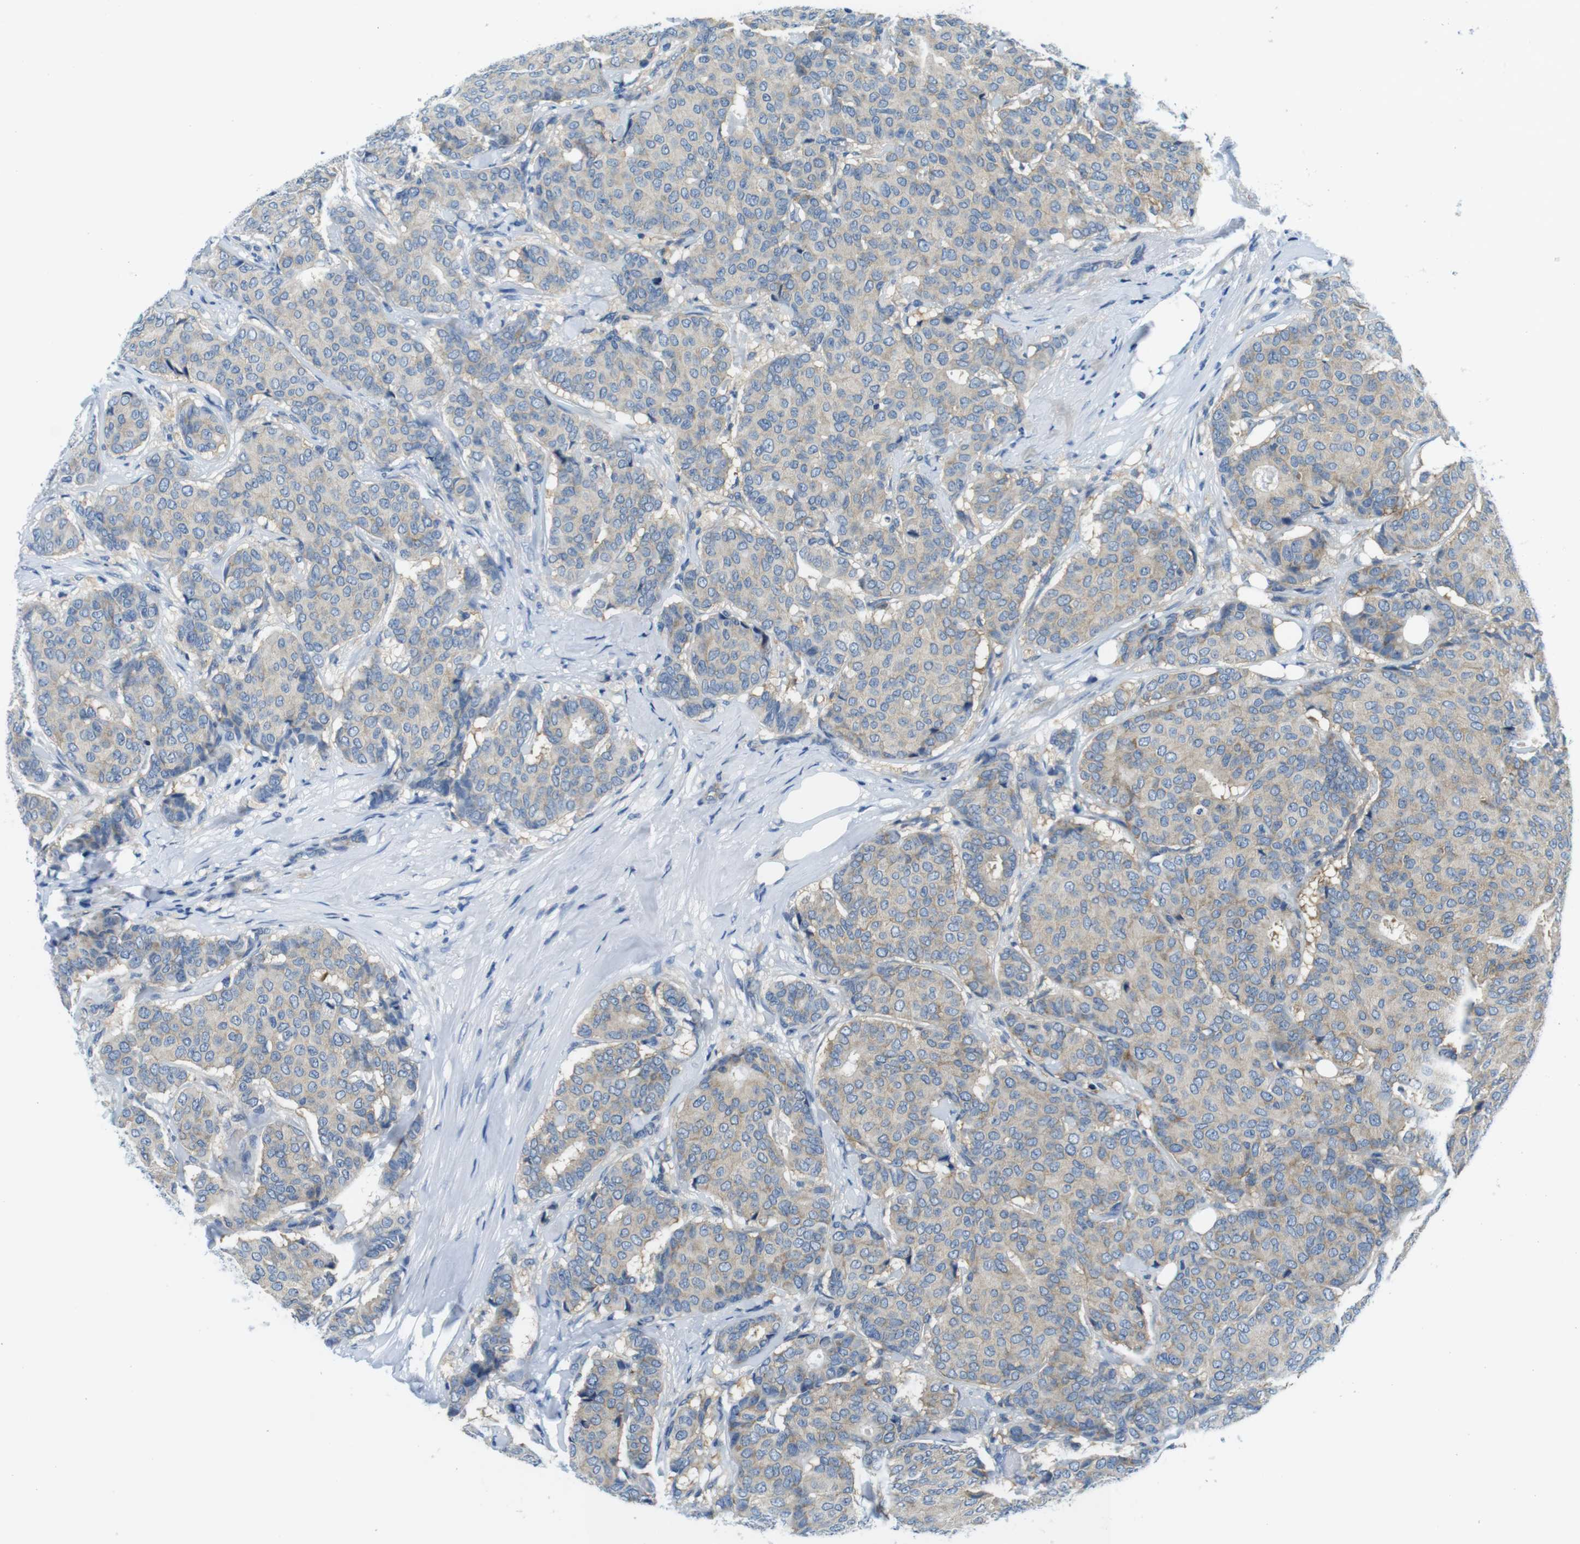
{"staining": {"intensity": "weak", "quantity": "25%-75%", "location": "cytoplasmic/membranous"}, "tissue": "breast cancer", "cell_type": "Tumor cells", "image_type": "cancer", "snomed": [{"axis": "morphology", "description": "Duct carcinoma"}, {"axis": "topography", "description": "Breast"}], "caption": "There is low levels of weak cytoplasmic/membranous expression in tumor cells of breast cancer, as demonstrated by immunohistochemical staining (brown color).", "gene": "EIF2B5", "patient": {"sex": "female", "age": 75}}